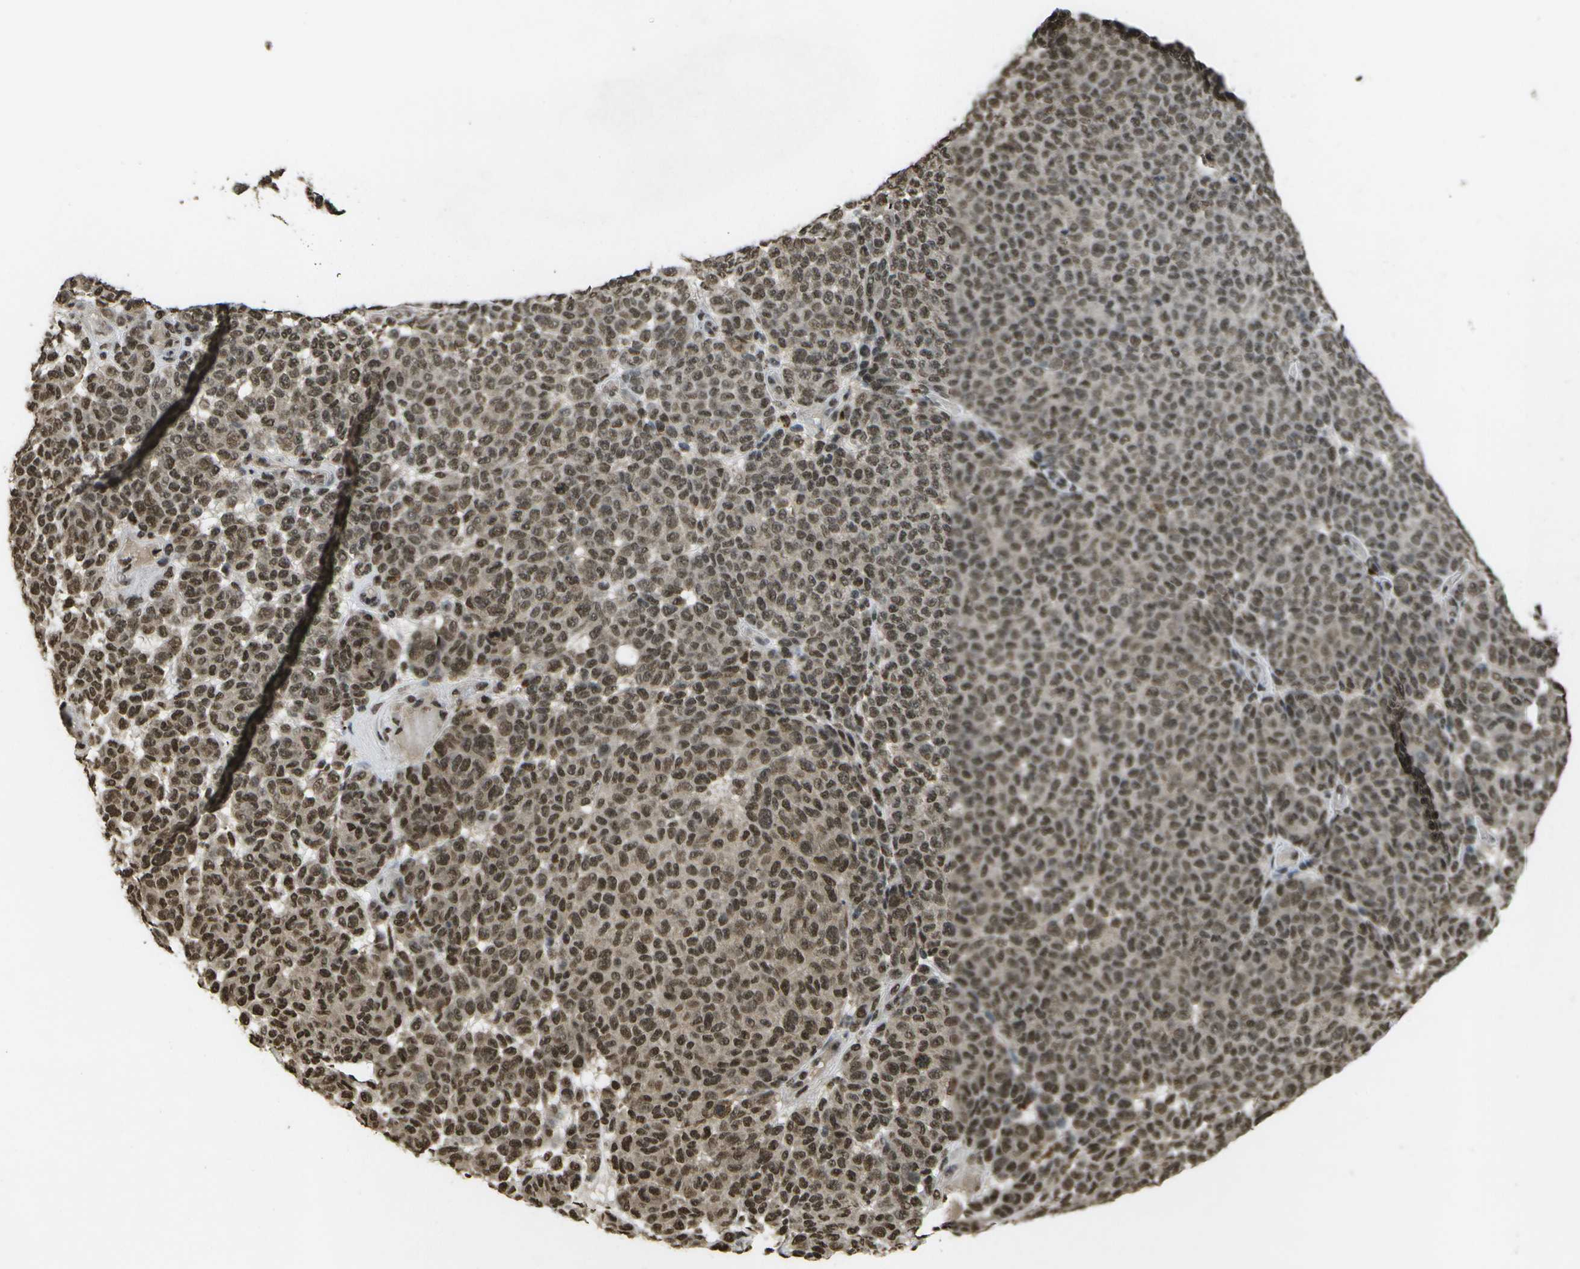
{"staining": {"intensity": "moderate", "quantity": ">75%", "location": "cytoplasmic/membranous,nuclear"}, "tissue": "melanoma", "cell_type": "Tumor cells", "image_type": "cancer", "snomed": [{"axis": "morphology", "description": "Malignant melanoma, NOS"}, {"axis": "topography", "description": "Skin"}], "caption": "Protein staining exhibits moderate cytoplasmic/membranous and nuclear positivity in about >75% of tumor cells in melanoma. (Stains: DAB in brown, nuclei in blue, Microscopy: brightfield microscopy at high magnification).", "gene": "SPEN", "patient": {"sex": "male", "age": 59}}